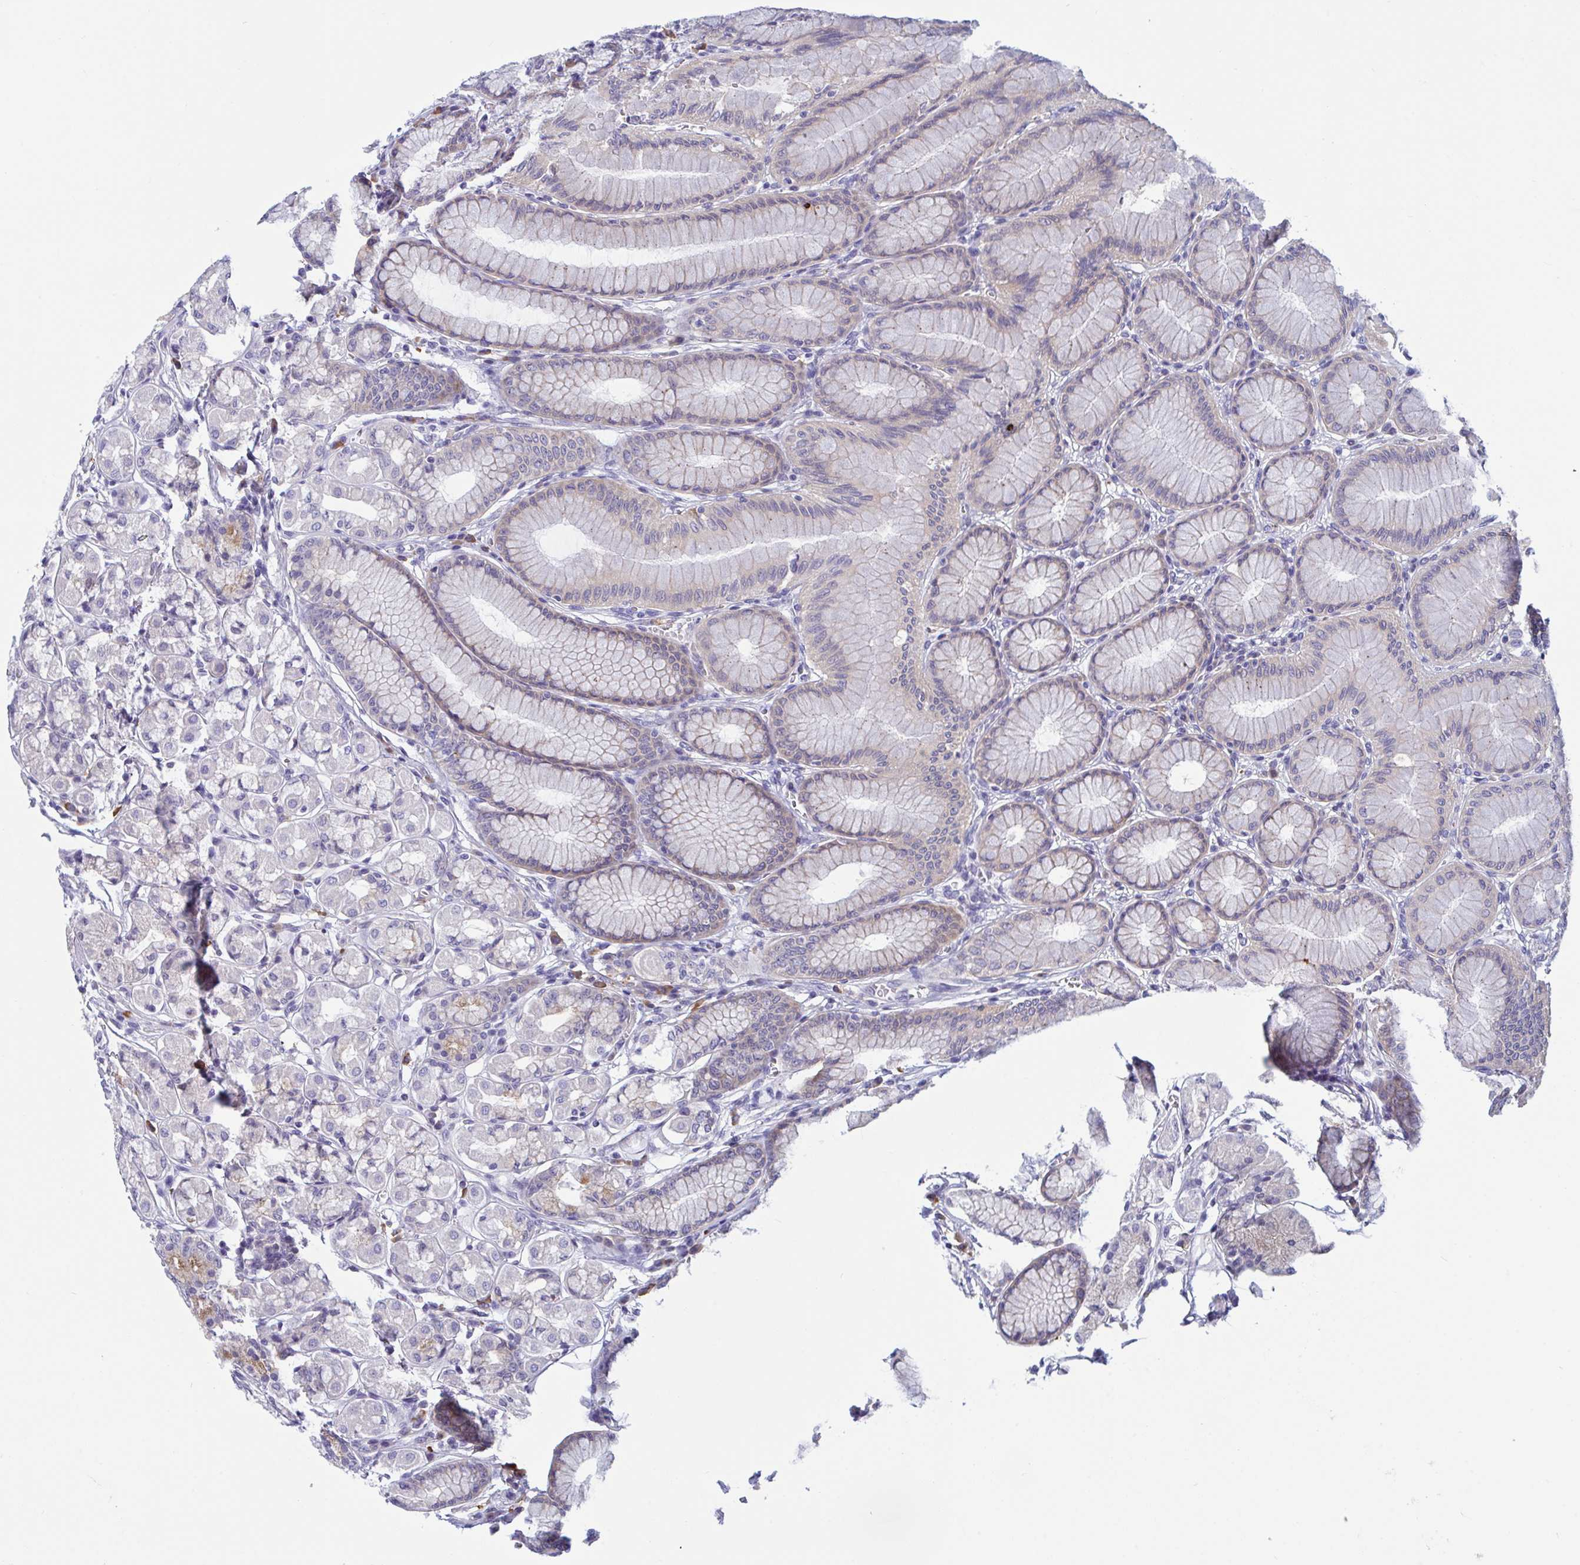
{"staining": {"intensity": "weak", "quantity": "<25%", "location": "cytoplasmic/membranous"}, "tissue": "stomach", "cell_type": "Glandular cells", "image_type": "normal", "snomed": [{"axis": "morphology", "description": "Normal tissue, NOS"}, {"axis": "topography", "description": "Stomach"}, {"axis": "topography", "description": "Stomach, lower"}], "caption": "Immunohistochemistry photomicrograph of normal stomach stained for a protein (brown), which shows no expression in glandular cells.", "gene": "MS4A14", "patient": {"sex": "male", "age": 76}}